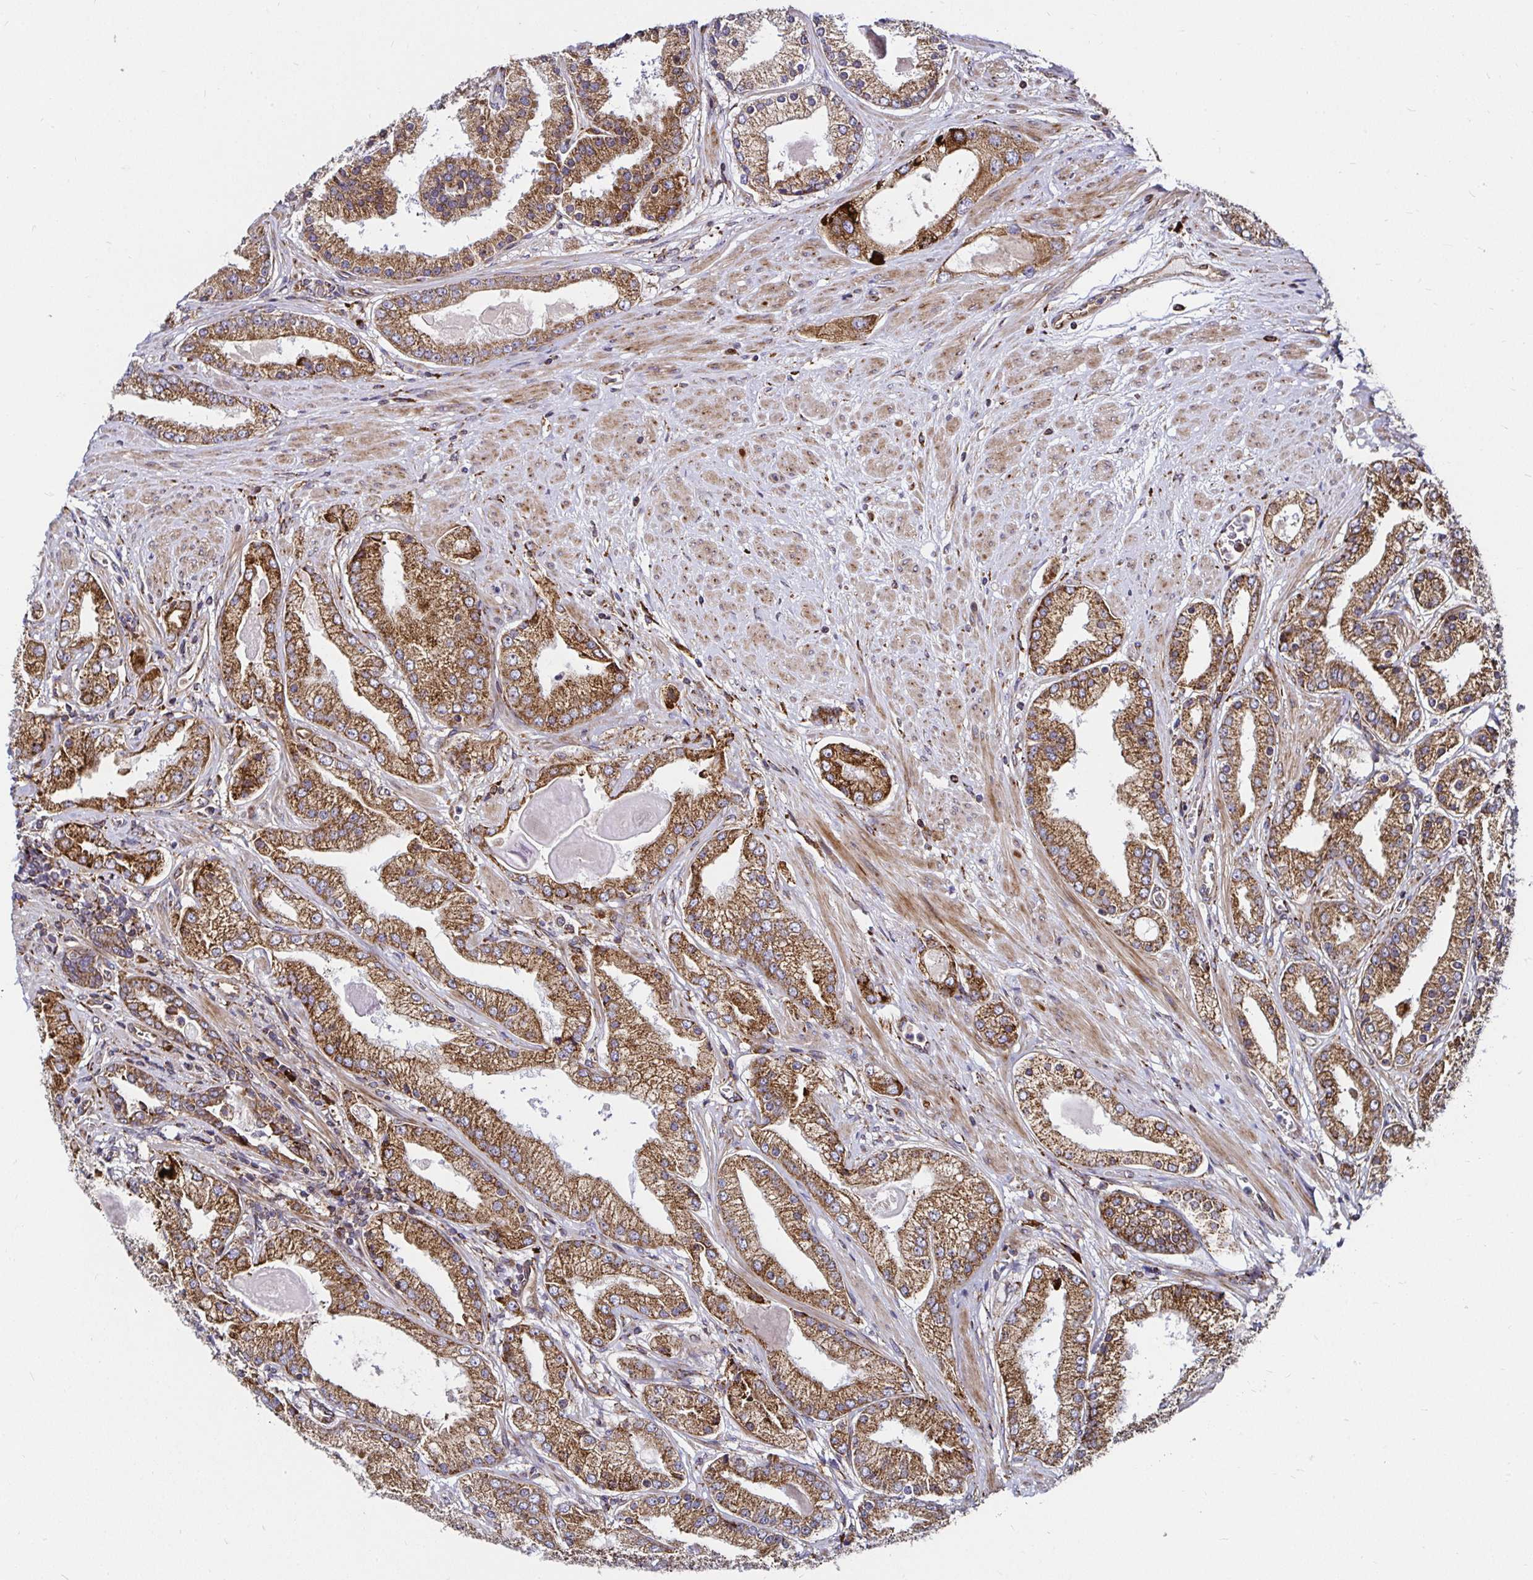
{"staining": {"intensity": "moderate", "quantity": ">75%", "location": "cytoplasmic/membranous"}, "tissue": "prostate cancer", "cell_type": "Tumor cells", "image_type": "cancer", "snomed": [{"axis": "morphology", "description": "Adenocarcinoma, High grade"}, {"axis": "topography", "description": "Prostate"}], "caption": "Approximately >75% of tumor cells in prostate high-grade adenocarcinoma reveal moderate cytoplasmic/membranous protein positivity as visualized by brown immunohistochemical staining.", "gene": "SMYD3", "patient": {"sex": "male", "age": 67}}